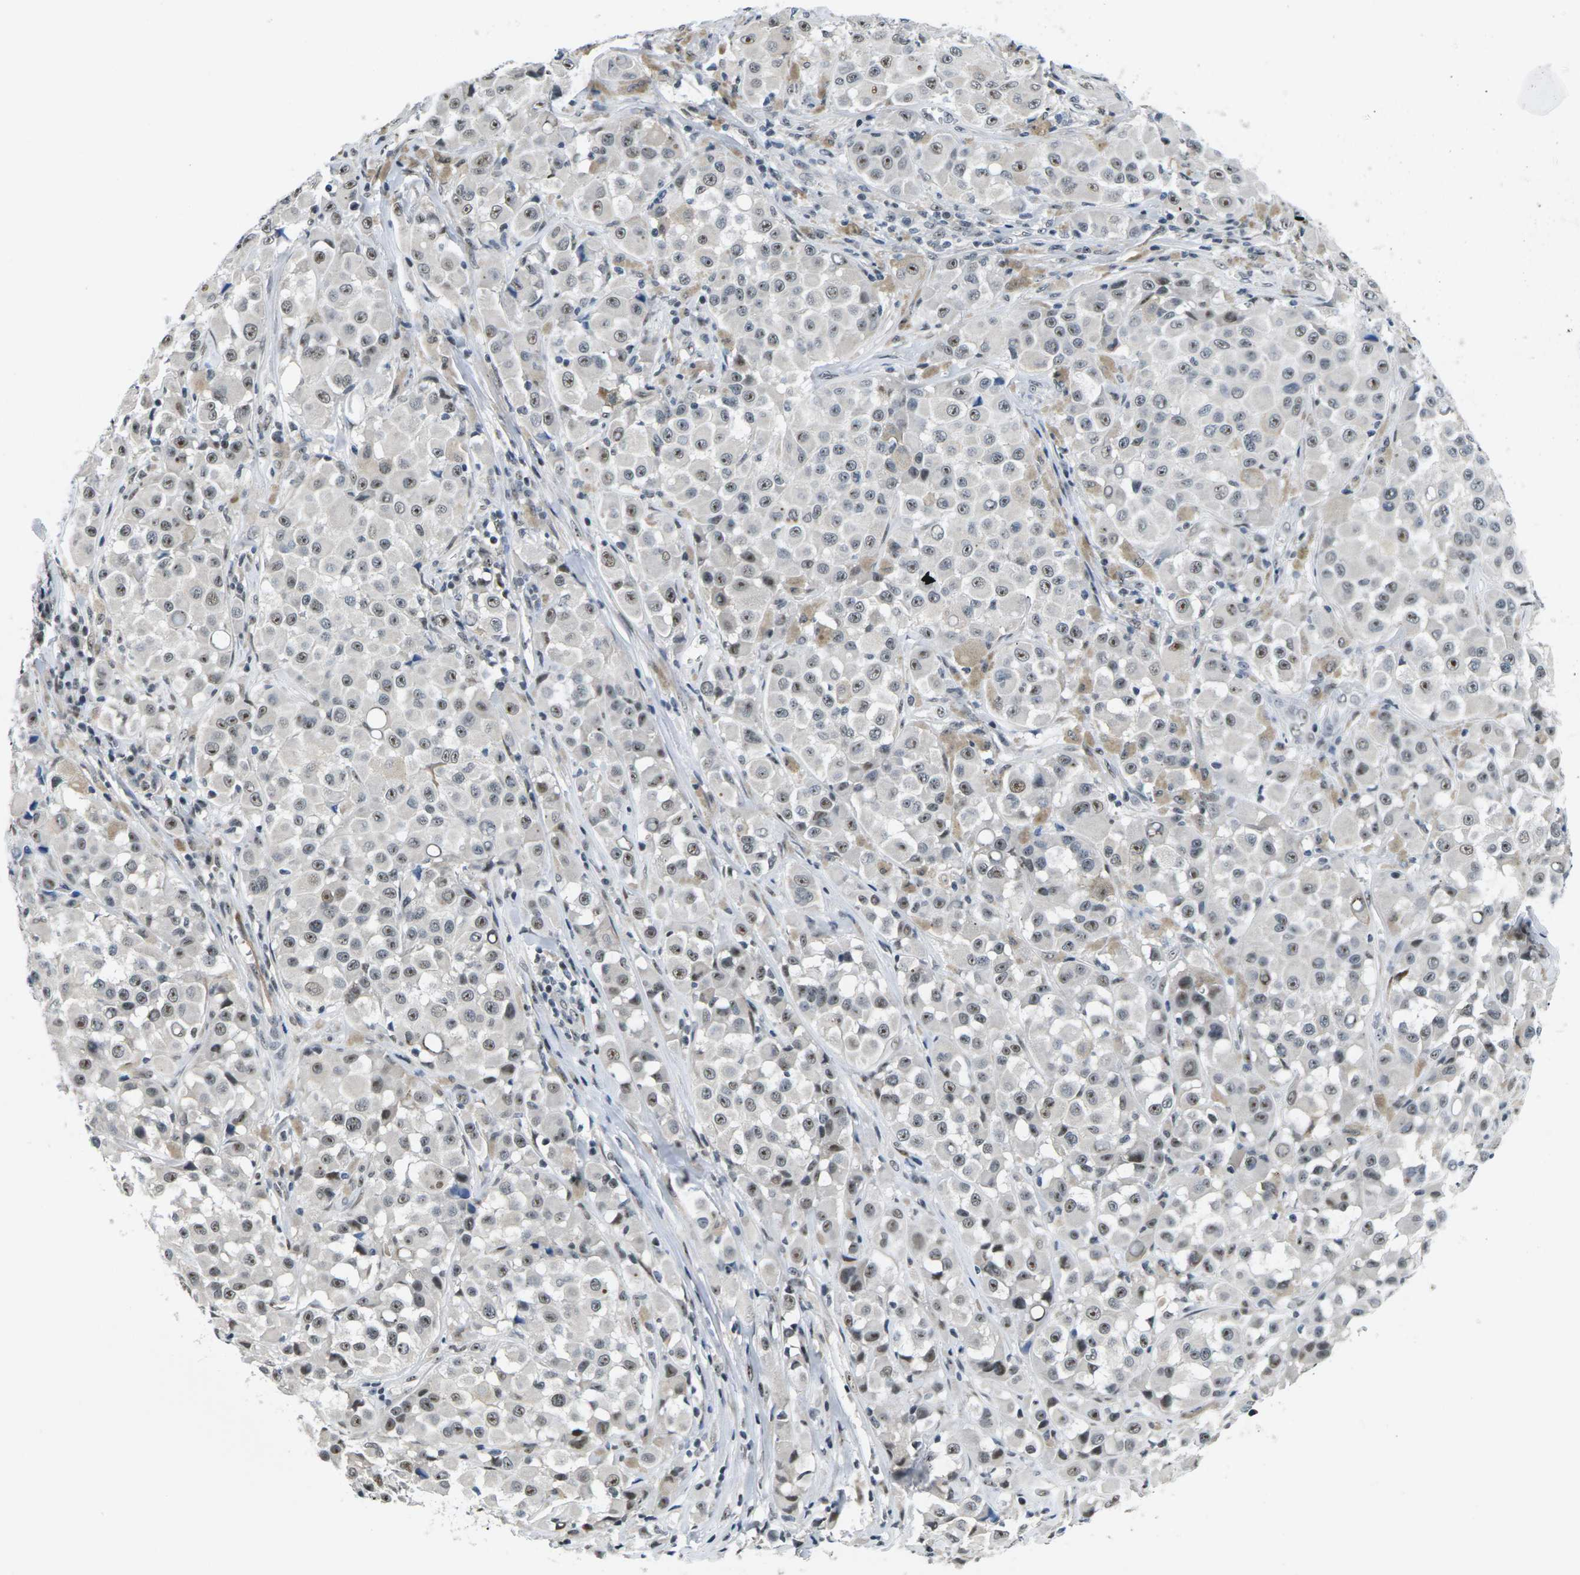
{"staining": {"intensity": "moderate", "quantity": ">75%", "location": "nuclear"}, "tissue": "melanoma", "cell_type": "Tumor cells", "image_type": "cancer", "snomed": [{"axis": "morphology", "description": "Malignant melanoma, NOS"}, {"axis": "topography", "description": "Skin"}], "caption": "About >75% of tumor cells in melanoma demonstrate moderate nuclear protein expression as visualized by brown immunohistochemical staining.", "gene": "NSRP1", "patient": {"sex": "male", "age": 84}}